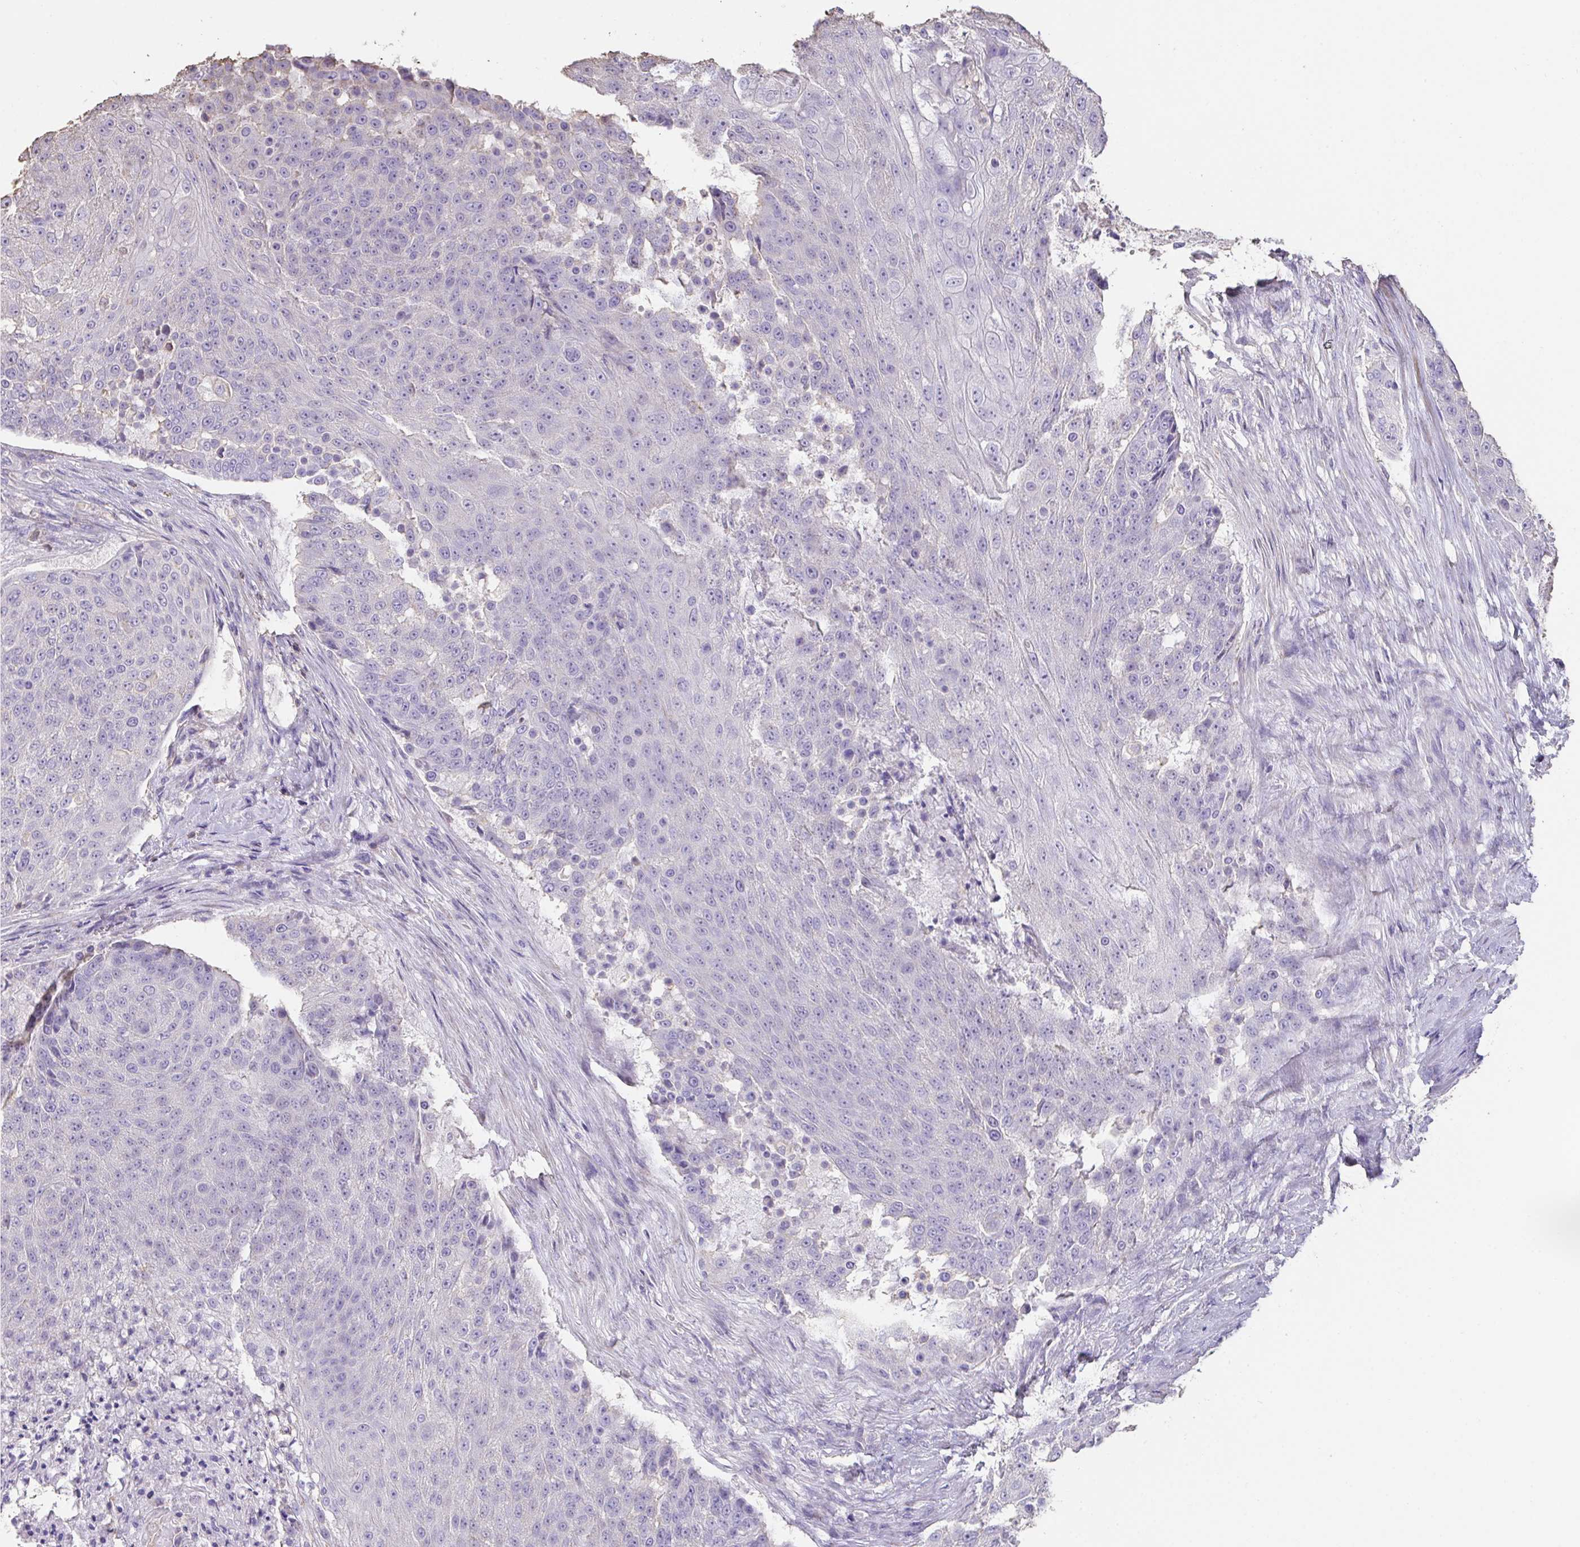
{"staining": {"intensity": "negative", "quantity": "none", "location": "none"}, "tissue": "urothelial cancer", "cell_type": "Tumor cells", "image_type": "cancer", "snomed": [{"axis": "morphology", "description": "Urothelial carcinoma, High grade"}, {"axis": "topography", "description": "Urinary bladder"}], "caption": "An immunohistochemistry image of urothelial cancer is shown. There is no staining in tumor cells of urothelial cancer.", "gene": "IL23R", "patient": {"sex": "female", "age": 63}}